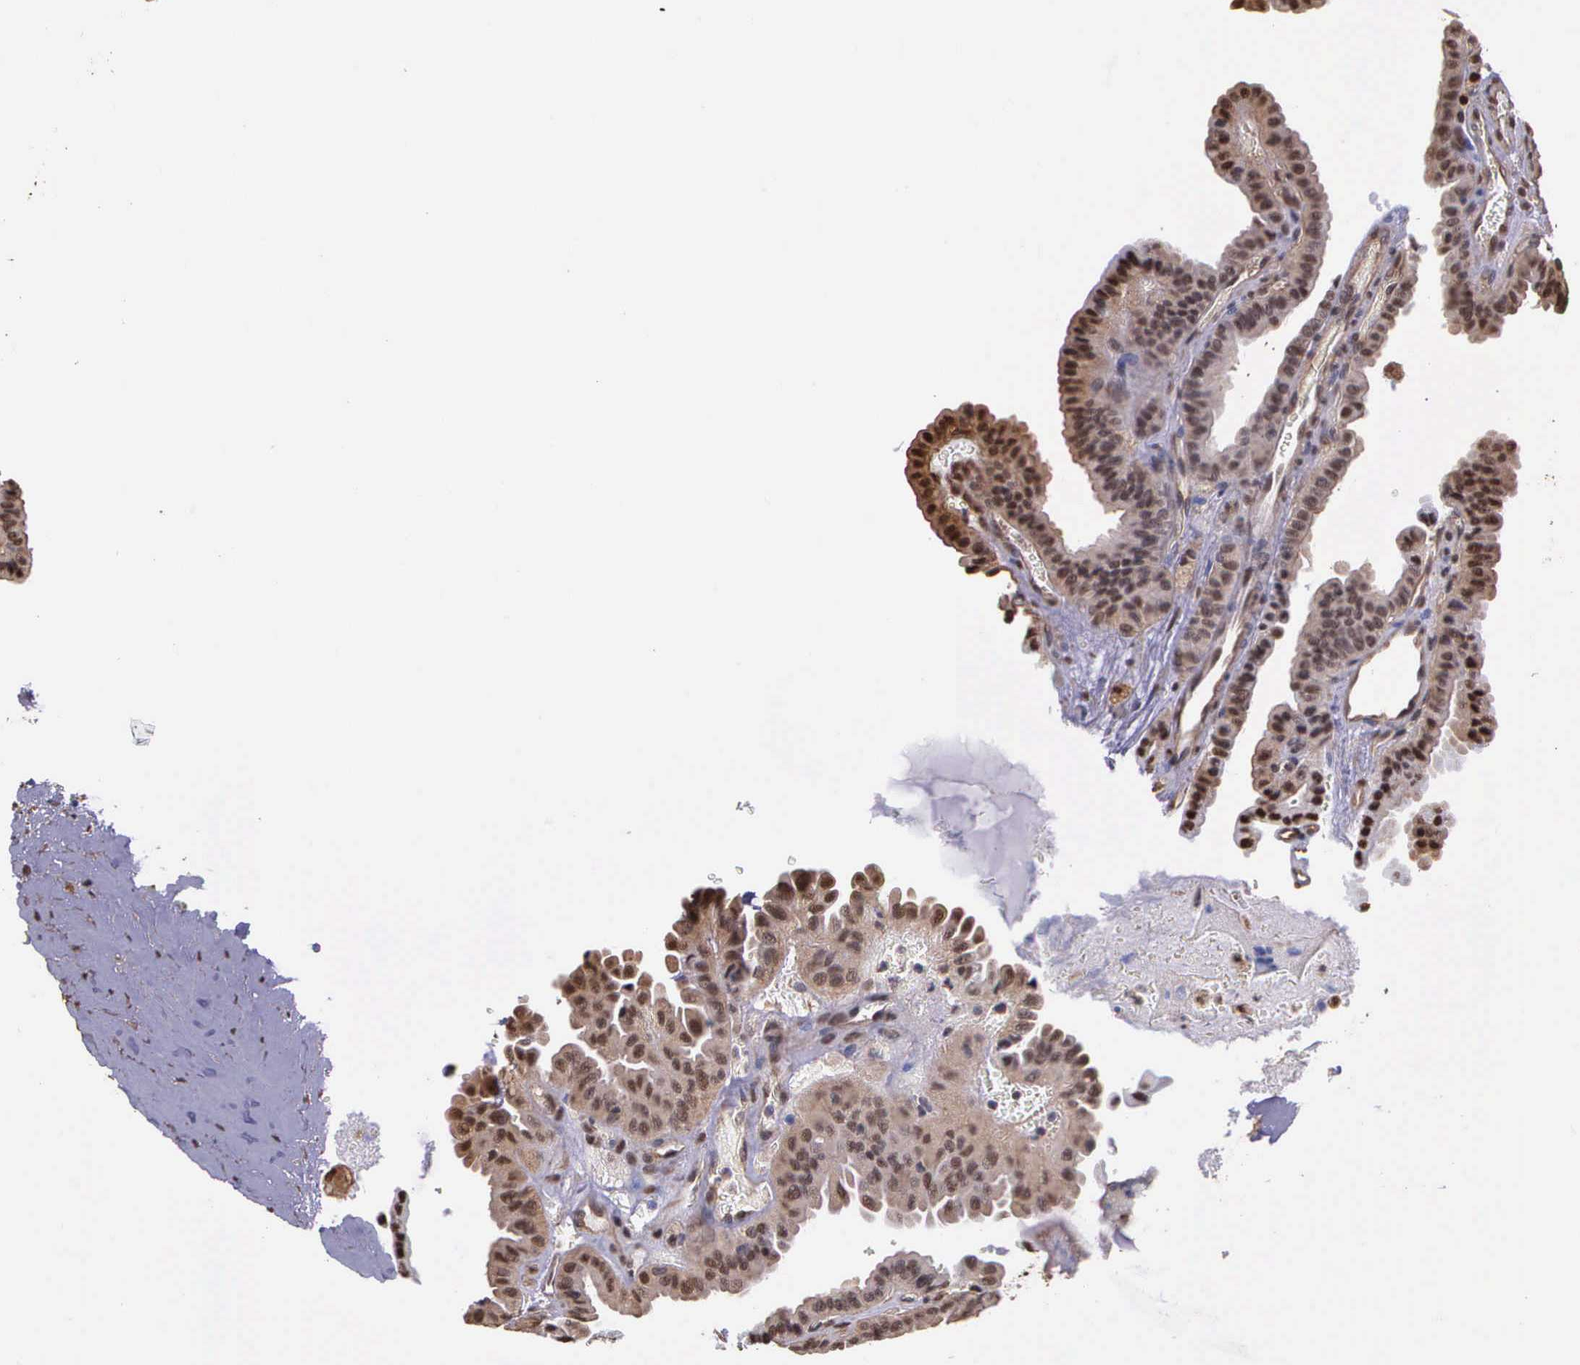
{"staining": {"intensity": "moderate", "quantity": ">75%", "location": "cytoplasmic/membranous"}, "tissue": "thyroid cancer", "cell_type": "Tumor cells", "image_type": "cancer", "snomed": [{"axis": "morphology", "description": "Papillary adenocarcinoma, NOS"}, {"axis": "topography", "description": "Thyroid gland"}], "caption": "Tumor cells exhibit medium levels of moderate cytoplasmic/membranous positivity in approximately >75% of cells in human thyroid cancer. Nuclei are stained in blue.", "gene": "PSMC1", "patient": {"sex": "male", "age": 87}}